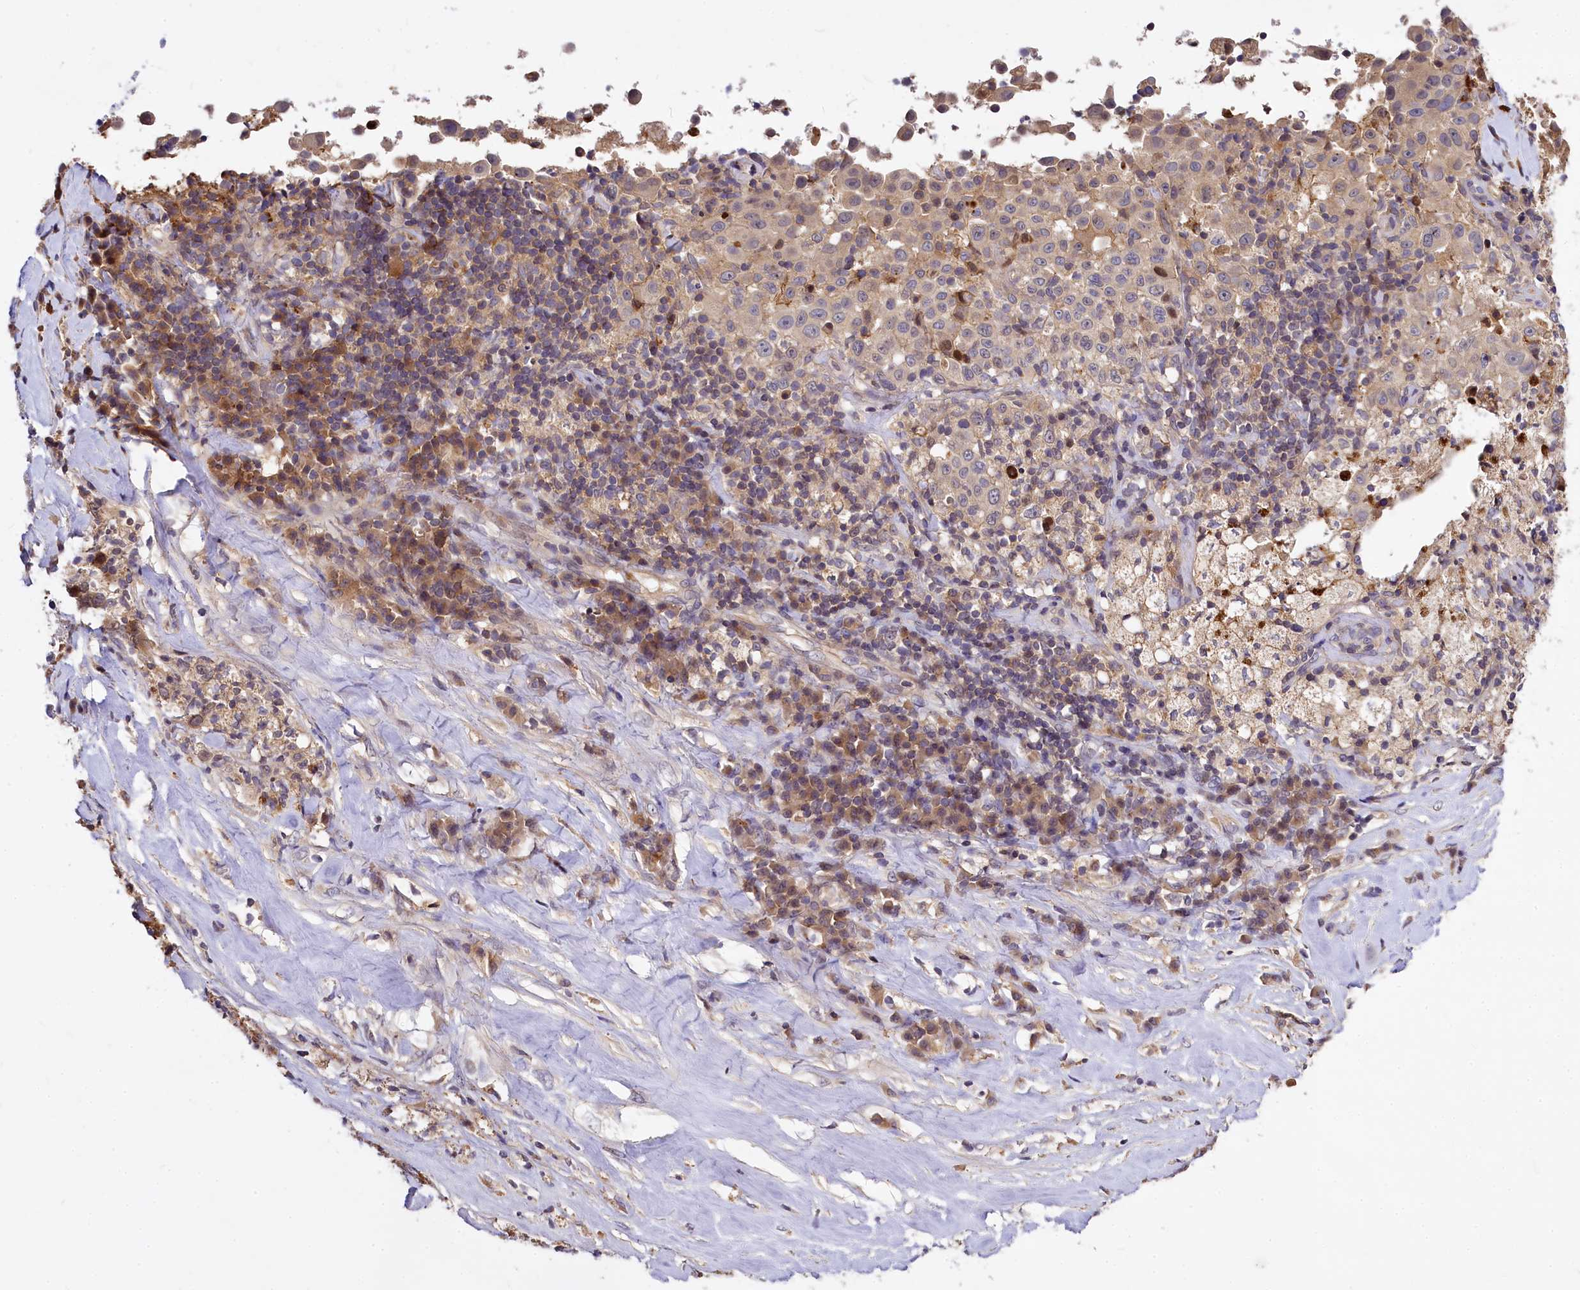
{"staining": {"intensity": "weak", "quantity": "<25%", "location": "cytoplasmic/membranous"}, "tissue": "melanoma", "cell_type": "Tumor cells", "image_type": "cancer", "snomed": [{"axis": "morphology", "description": "Malignant melanoma, Metastatic site"}, {"axis": "topography", "description": "Lymph node"}], "caption": "A high-resolution histopathology image shows immunohistochemistry (IHC) staining of malignant melanoma (metastatic site), which shows no significant positivity in tumor cells.", "gene": "ATG101", "patient": {"sex": "male", "age": 62}}